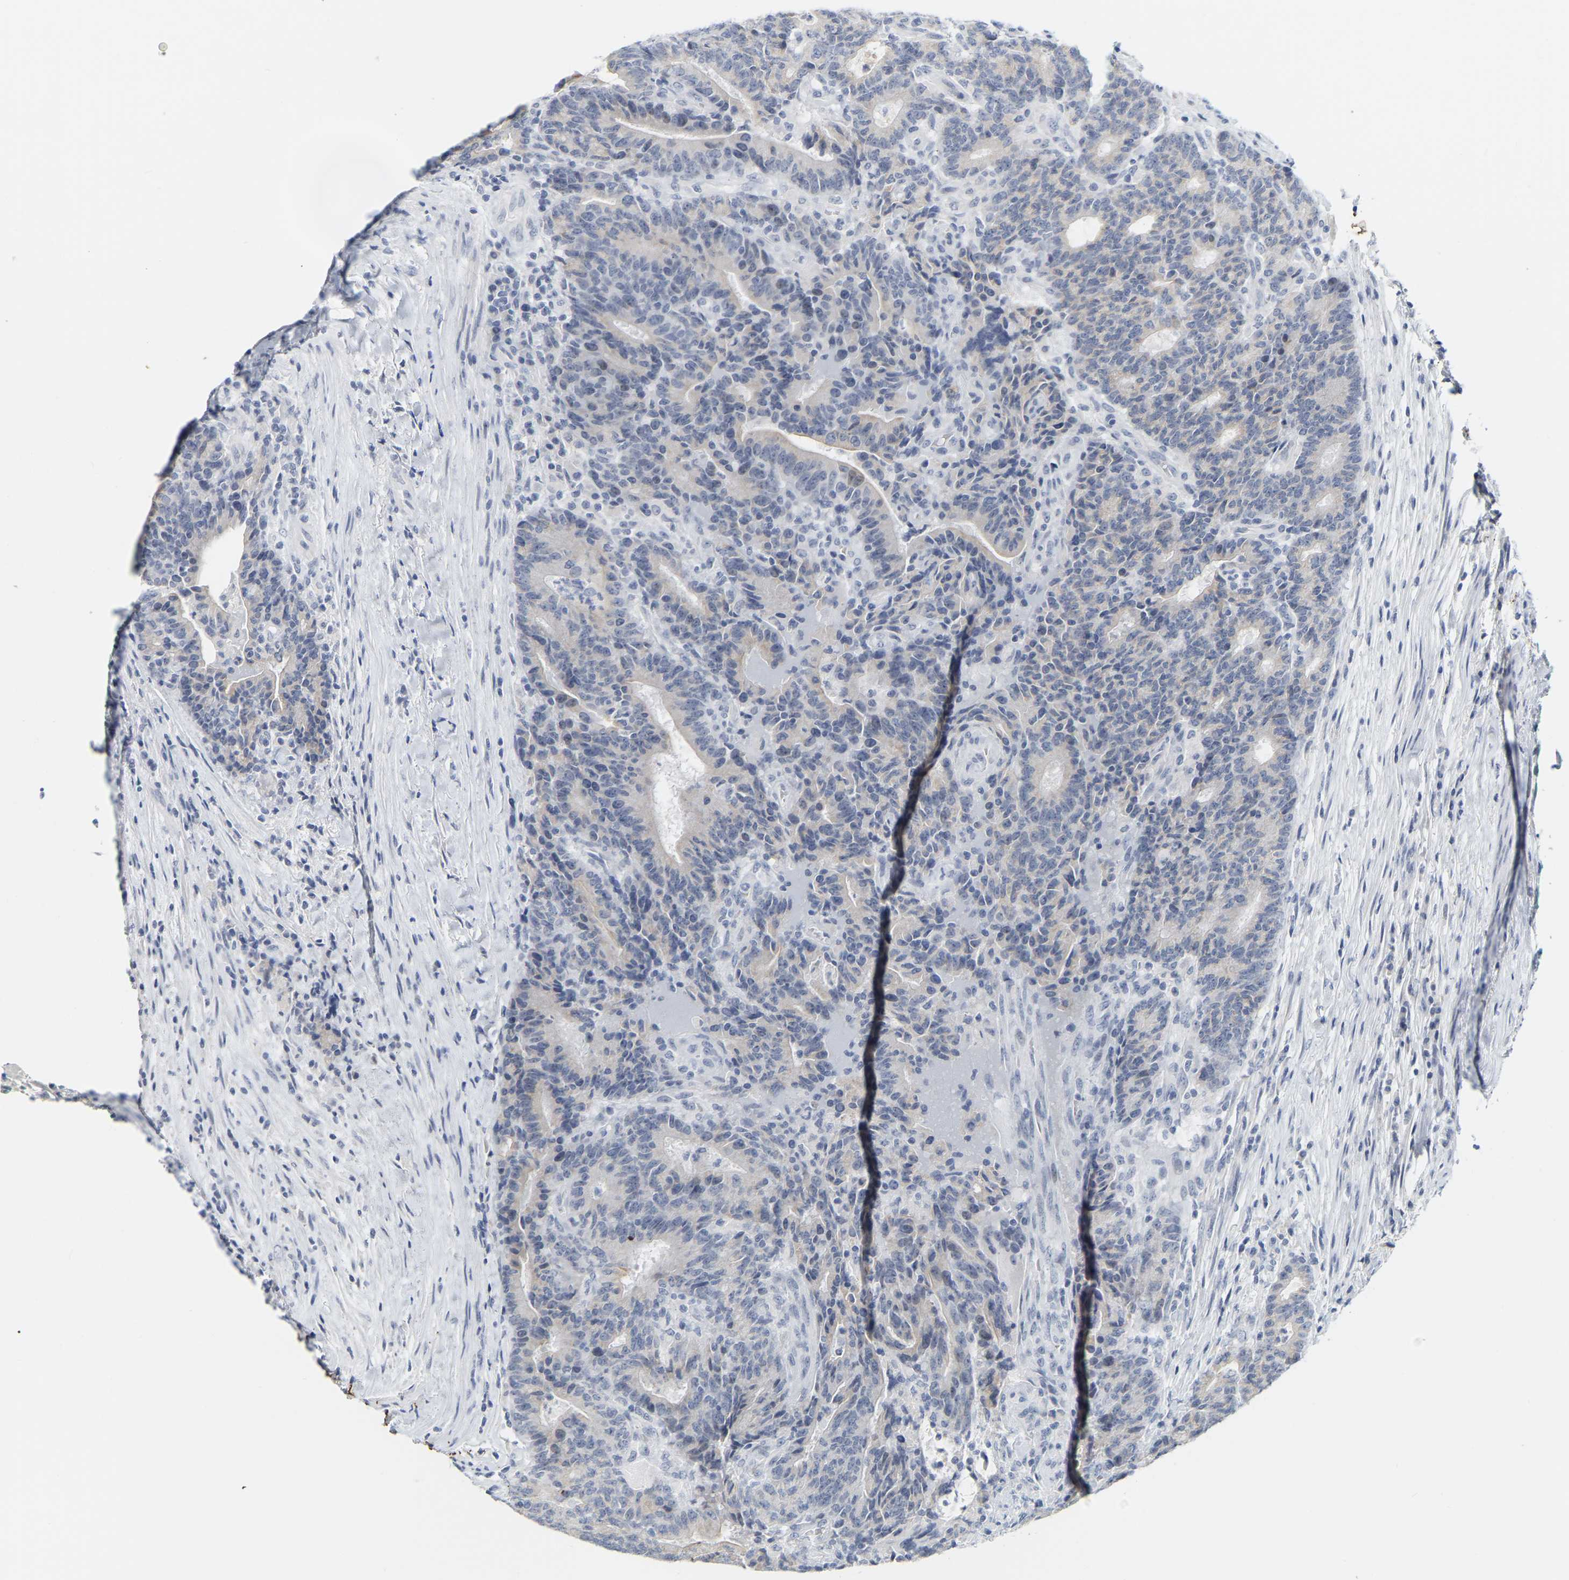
{"staining": {"intensity": "negative", "quantity": "none", "location": "none"}, "tissue": "colorectal cancer", "cell_type": "Tumor cells", "image_type": "cancer", "snomed": [{"axis": "morphology", "description": "Normal tissue, NOS"}, {"axis": "morphology", "description": "Adenocarcinoma, NOS"}, {"axis": "topography", "description": "Colon"}], "caption": "Colorectal cancer was stained to show a protein in brown. There is no significant expression in tumor cells.", "gene": "KRT76", "patient": {"sex": "female", "age": 75}}